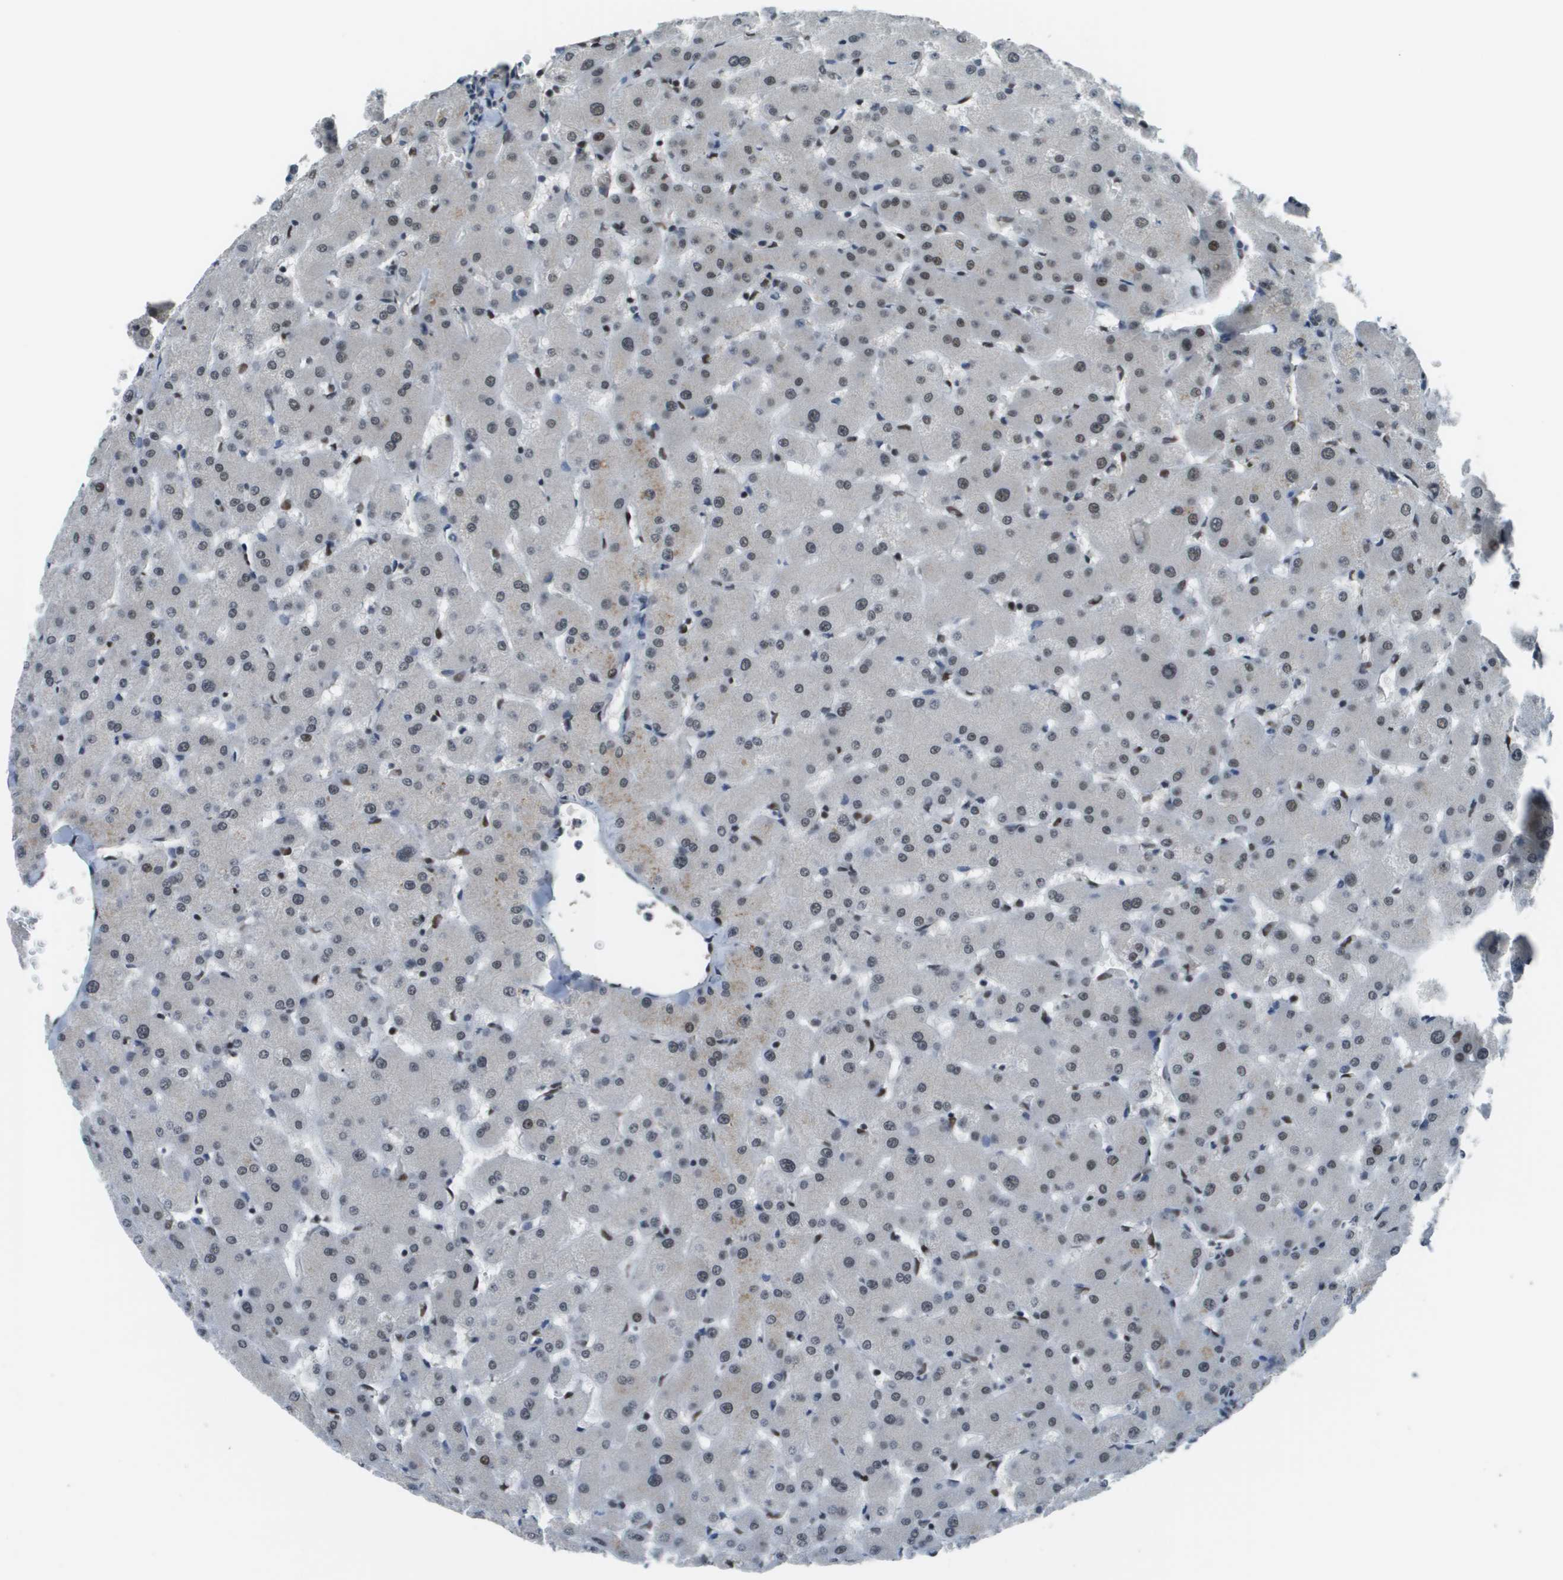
{"staining": {"intensity": "moderate", "quantity": "25%-75%", "location": "nuclear"}, "tissue": "liver", "cell_type": "Cholangiocytes", "image_type": "normal", "snomed": [{"axis": "morphology", "description": "Normal tissue, NOS"}, {"axis": "topography", "description": "Liver"}], "caption": "Human liver stained for a protein (brown) displays moderate nuclear positive staining in approximately 25%-75% of cholangiocytes.", "gene": "THRAP3", "patient": {"sex": "female", "age": 63}}